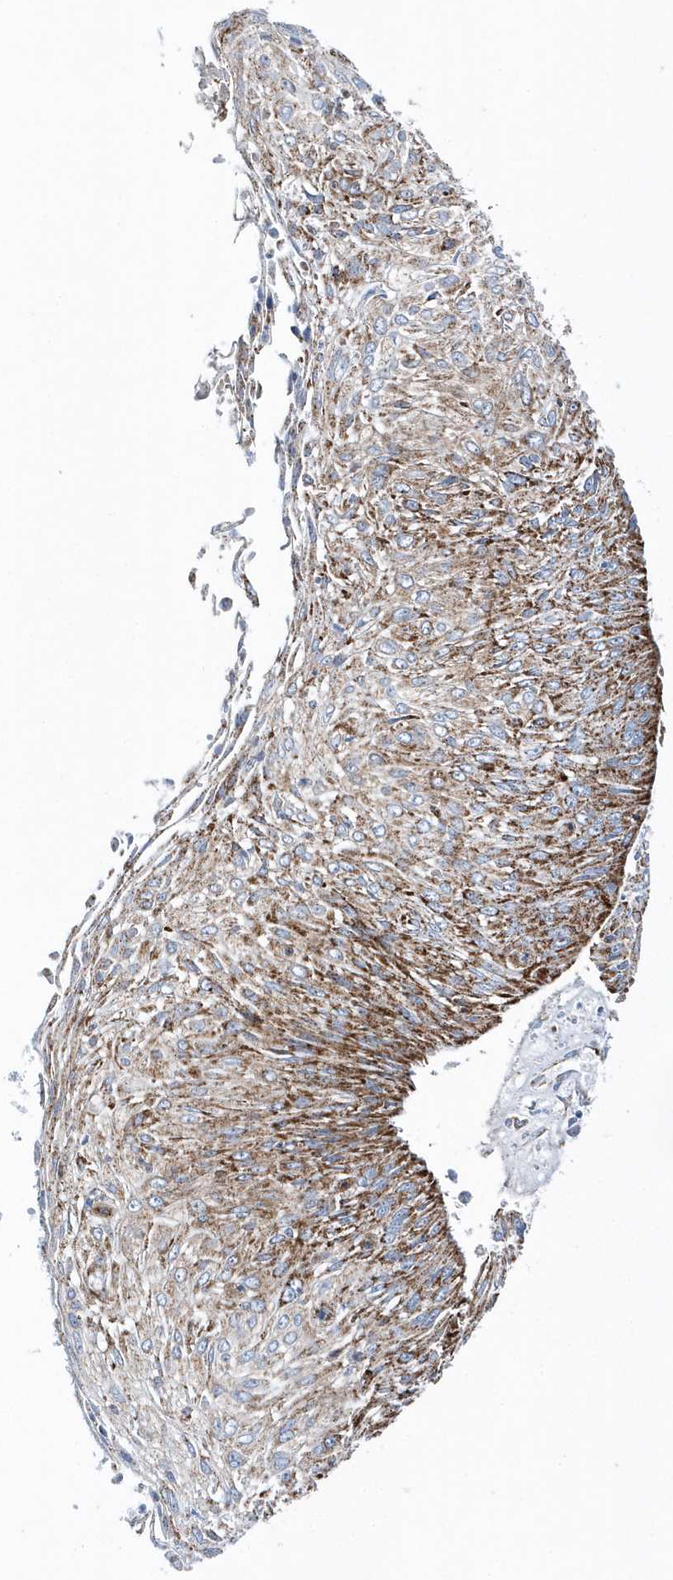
{"staining": {"intensity": "moderate", "quantity": "25%-75%", "location": "cytoplasmic/membranous"}, "tissue": "cervical cancer", "cell_type": "Tumor cells", "image_type": "cancer", "snomed": [{"axis": "morphology", "description": "Squamous cell carcinoma, NOS"}, {"axis": "topography", "description": "Cervix"}], "caption": "A high-resolution histopathology image shows IHC staining of cervical cancer (squamous cell carcinoma), which reveals moderate cytoplasmic/membranous staining in approximately 25%-75% of tumor cells. Nuclei are stained in blue.", "gene": "TMCO6", "patient": {"sex": "female", "age": 51}}